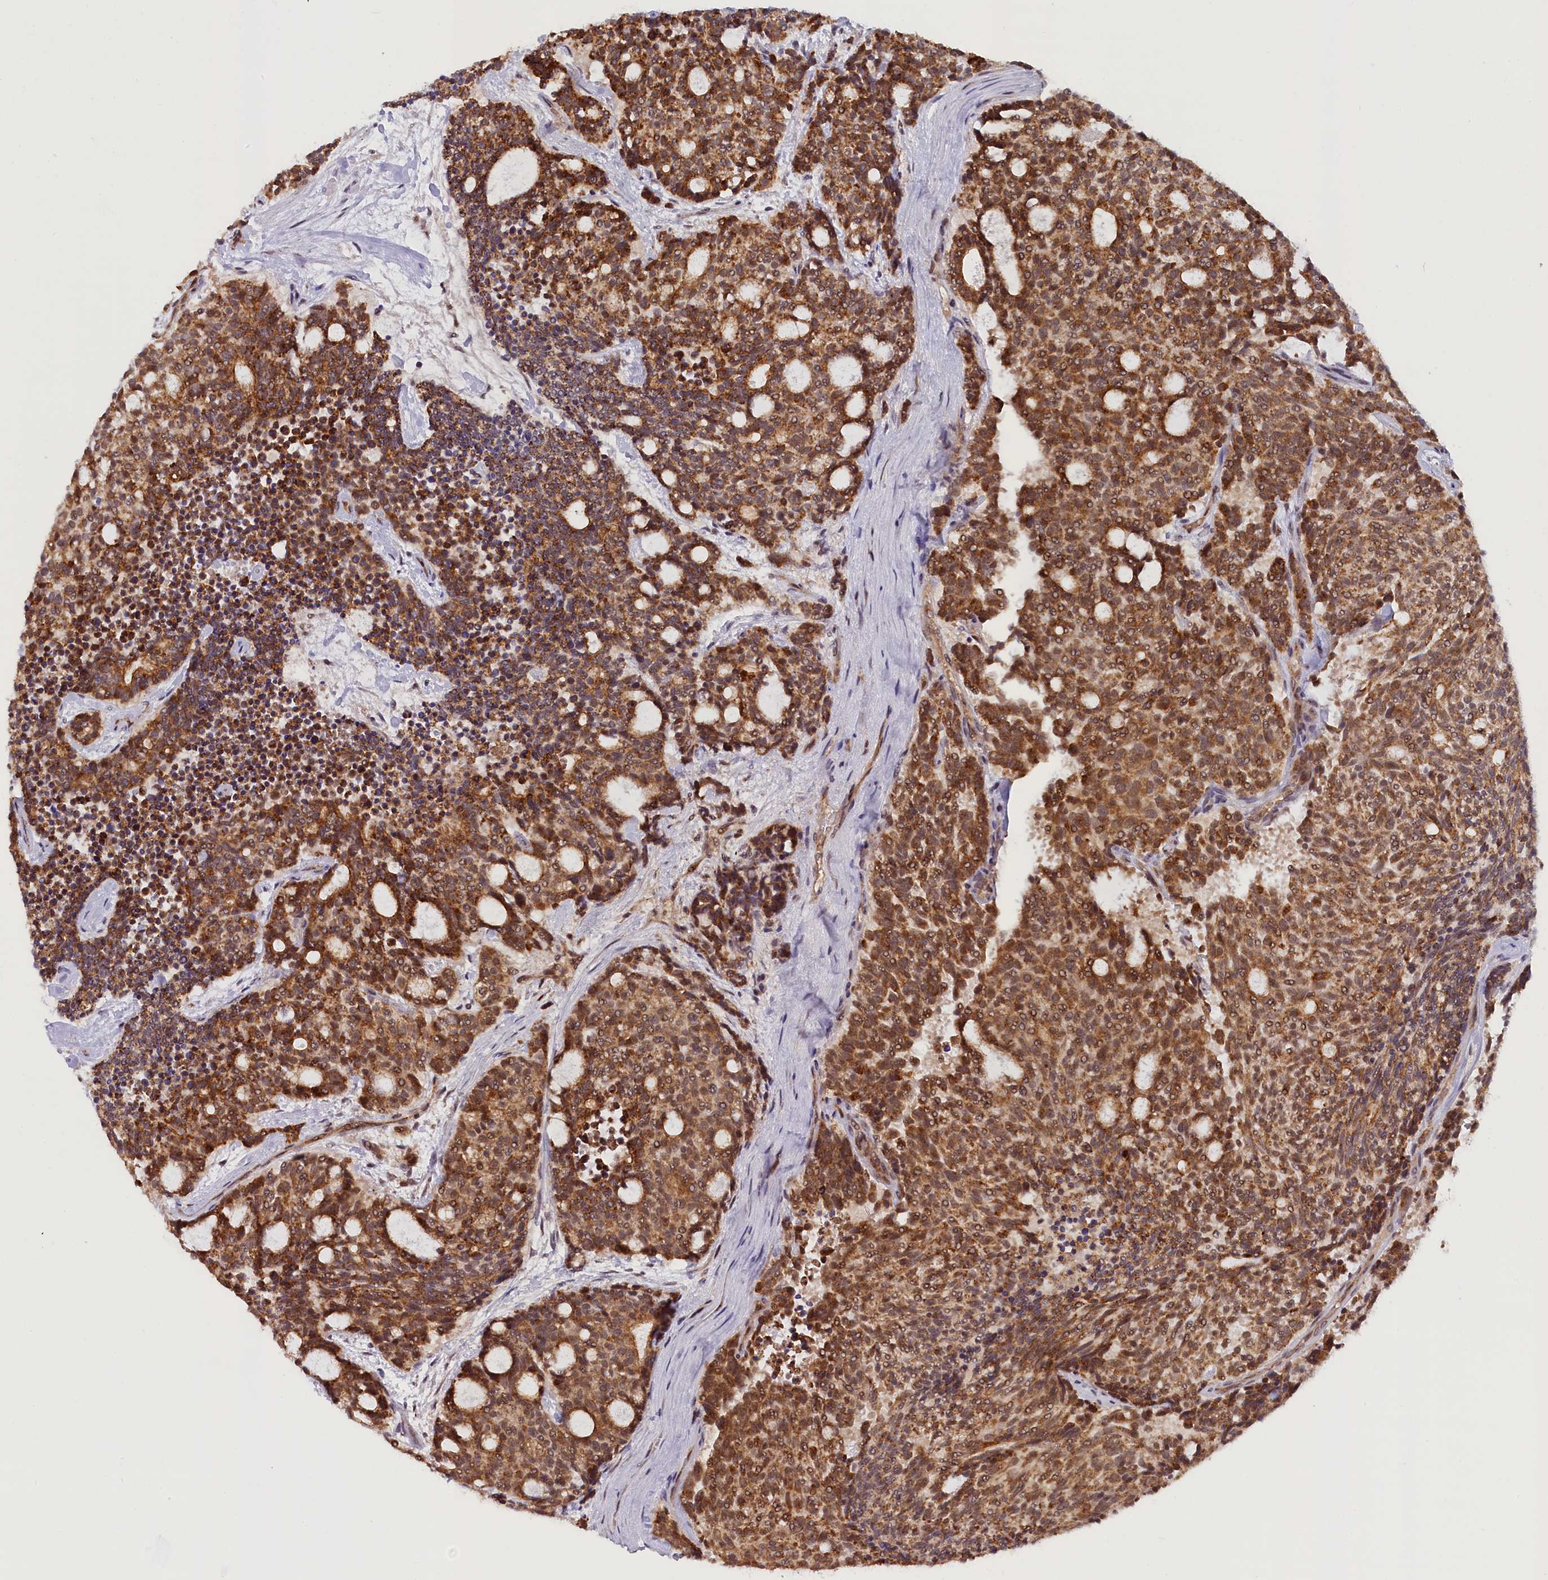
{"staining": {"intensity": "strong", "quantity": ">75%", "location": "cytoplasmic/membranous"}, "tissue": "carcinoid", "cell_type": "Tumor cells", "image_type": "cancer", "snomed": [{"axis": "morphology", "description": "Carcinoid, malignant, NOS"}, {"axis": "topography", "description": "Pancreas"}], "caption": "Immunohistochemistry of human carcinoid displays high levels of strong cytoplasmic/membranous expression in approximately >75% of tumor cells. The protein is shown in brown color, while the nuclei are stained blue.", "gene": "CARD8", "patient": {"sex": "female", "age": 54}}